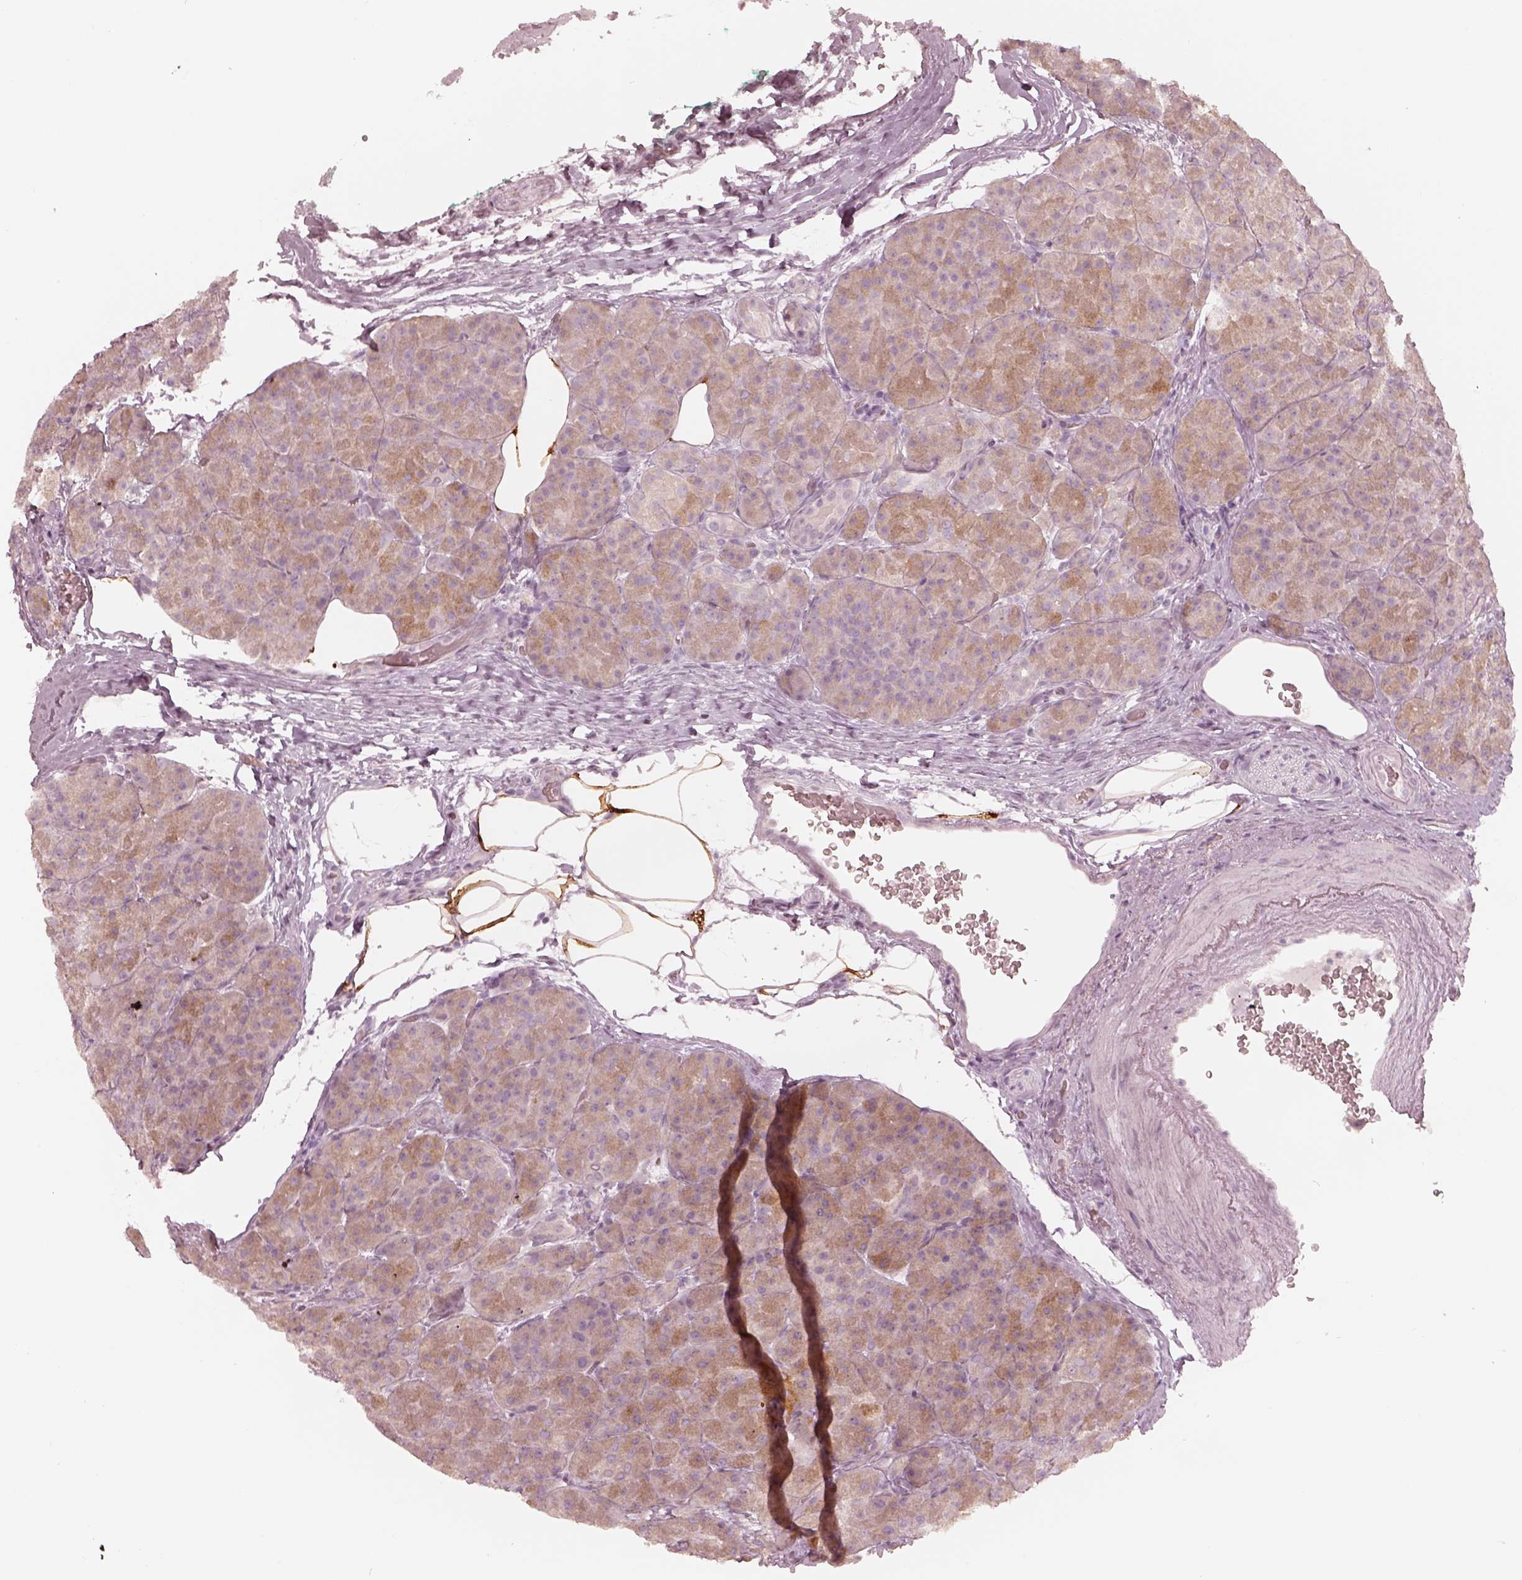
{"staining": {"intensity": "weak", "quantity": "25%-75%", "location": "cytoplasmic/membranous"}, "tissue": "pancreas", "cell_type": "Exocrine glandular cells", "image_type": "normal", "snomed": [{"axis": "morphology", "description": "Normal tissue, NOS"}, {"axis": "topography", "description": "Pancreas"}], "caption": "Brown immunohistochemical staining in benign human pancreas shows weak cytoplasmic/membranous staining in about 25%-75% of exocrine glandular cells.", "gene": "ACACB", "patient": {"sex": "male", "age": 57}}